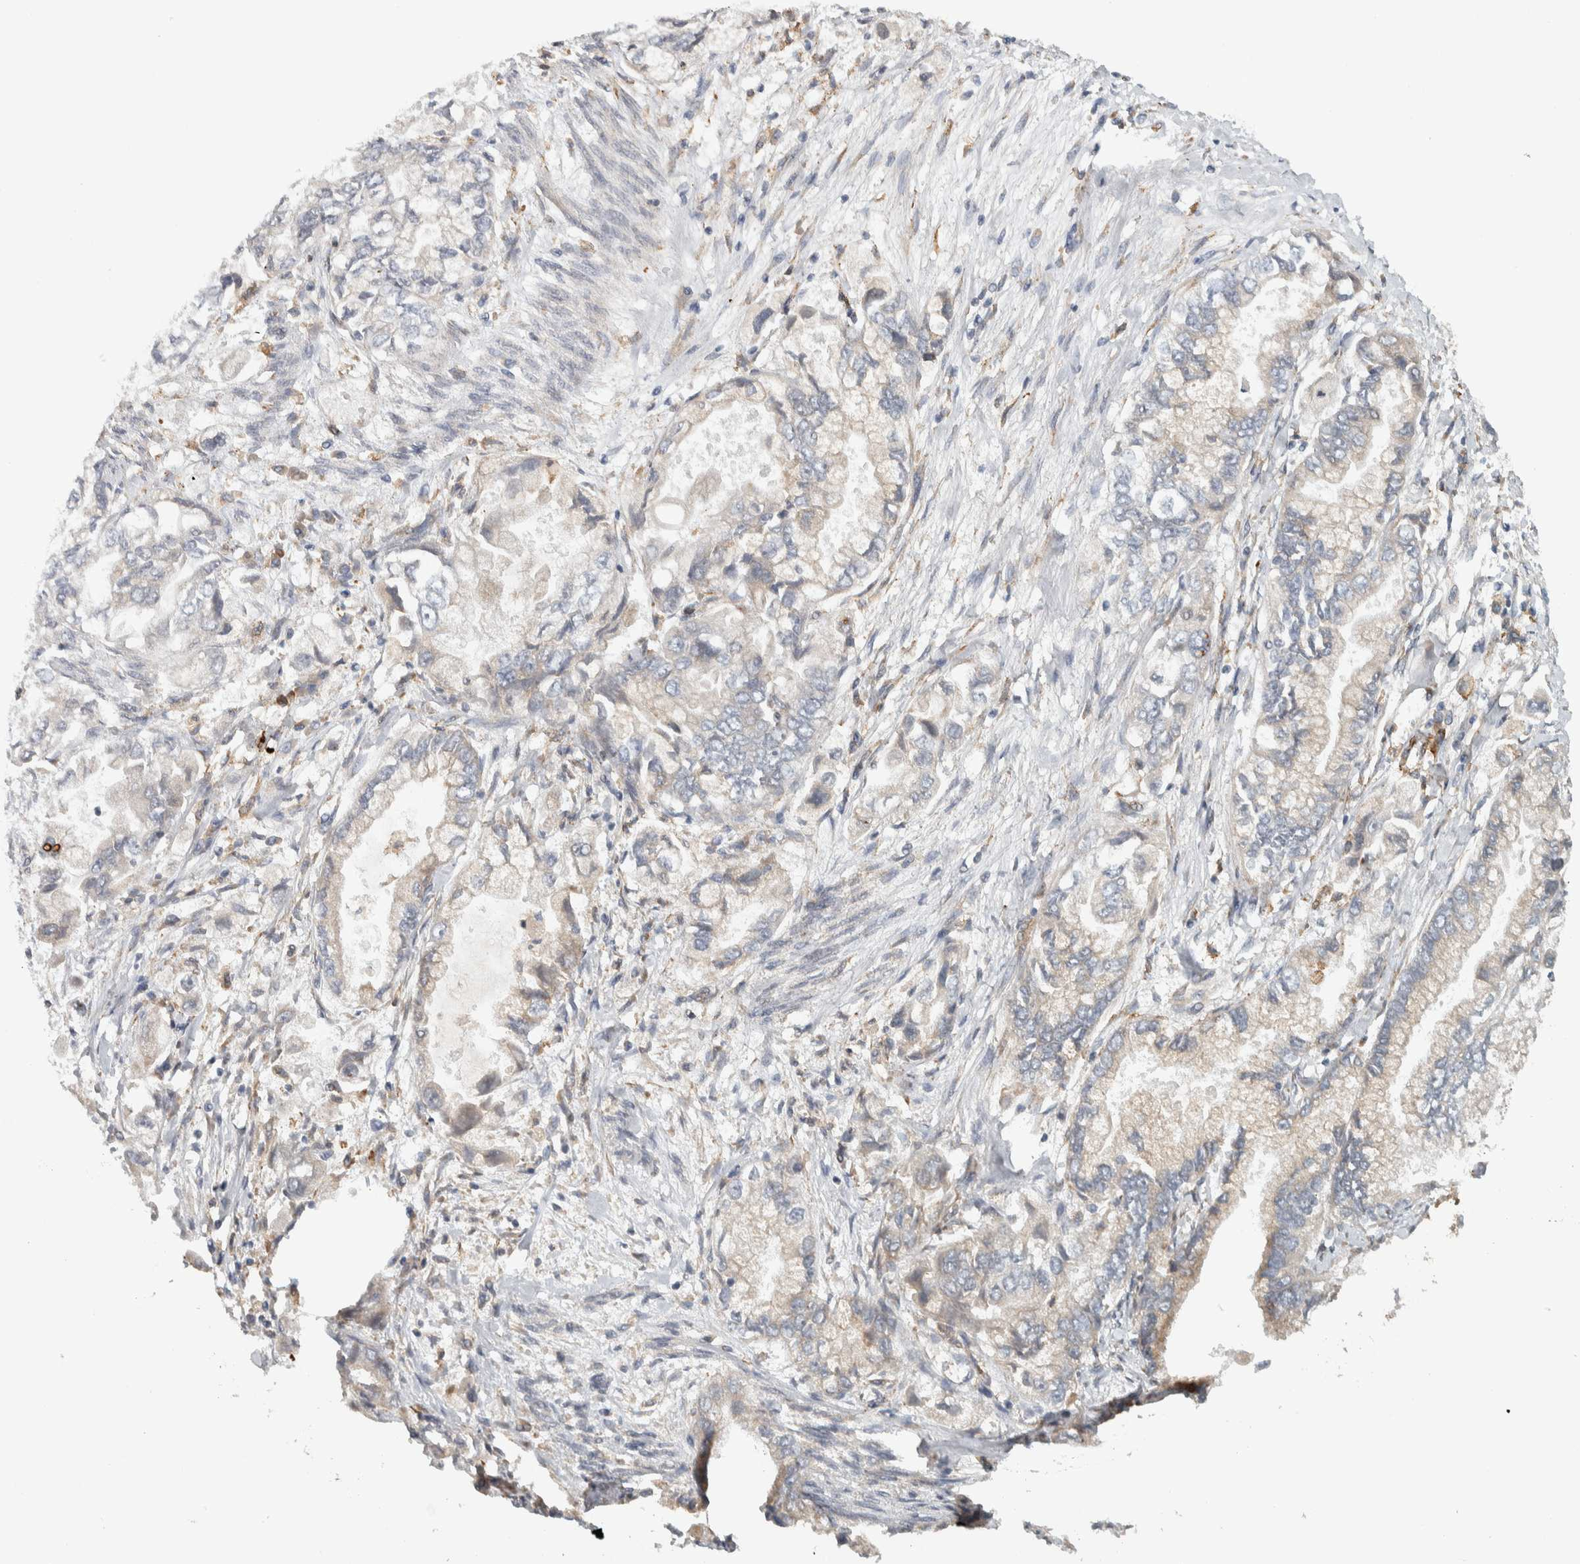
{"staining": {"intensity": "negative", "quantity": "none", "location": "none"}, "tissue": "stomach cancer", "cell_type": "Tumor cells", "image_type": "cancer", "snomed": [{"axis": "morphology", "description": "Normal tissue, NOS"}, {"axis": "morphology", "description": "Adenocarcinoma, NOS"}, {"axis": "topography", "description": "Stomach"}], "caption": "Immunohistochemistry (IHC) of adenocarcinoma (stomach) reveals no positivity in tumor cells.", "gene": "ADPRM", "patient": {"sex": "male", "age": 62}}